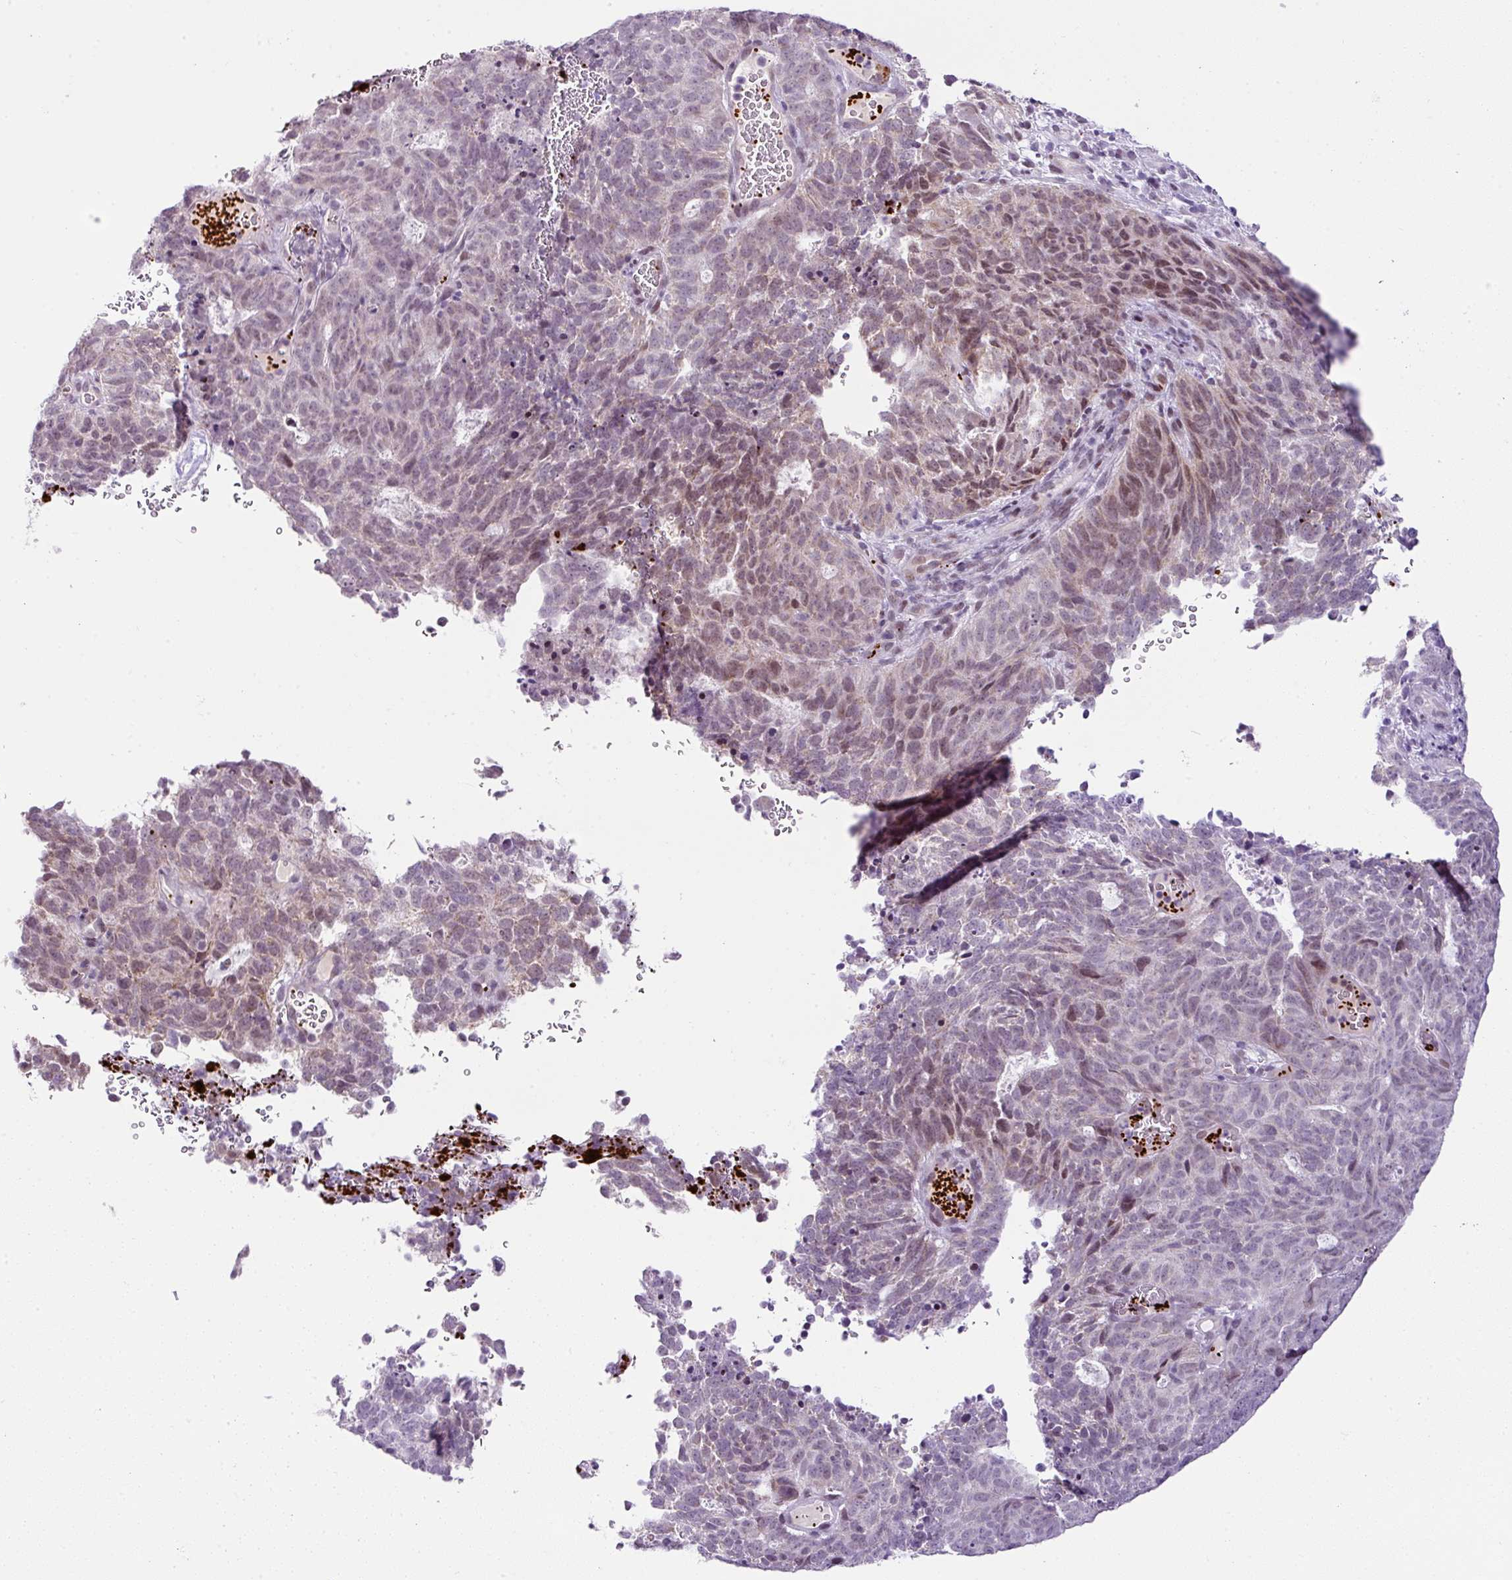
{"staining": {"intensity": "moderate", "quantity": "<25%", "location": "nuclear"}, "tissue": "cervical cancer", "cell_type": "Tumor cells", "image_type": "cancer", "snomed": [{"axis": "morphology", "description": "Adenocarcinoma, NOS"}, {"axis": "topography", "description": "Cervix"}], "caption": "Immunohistochemical staining of adenocarcinoma (cervical) shows low levels of moderate nuclear protein staining in about <25% of tumor cells. (Stains: DAB (3,3'-diaminobenzidine) in brown, nuclei in blue, Microscopy: brightfield microscopy at high magnification).", "gene": "CMTM5", "patient": {"sex": "female", "age": 38}}